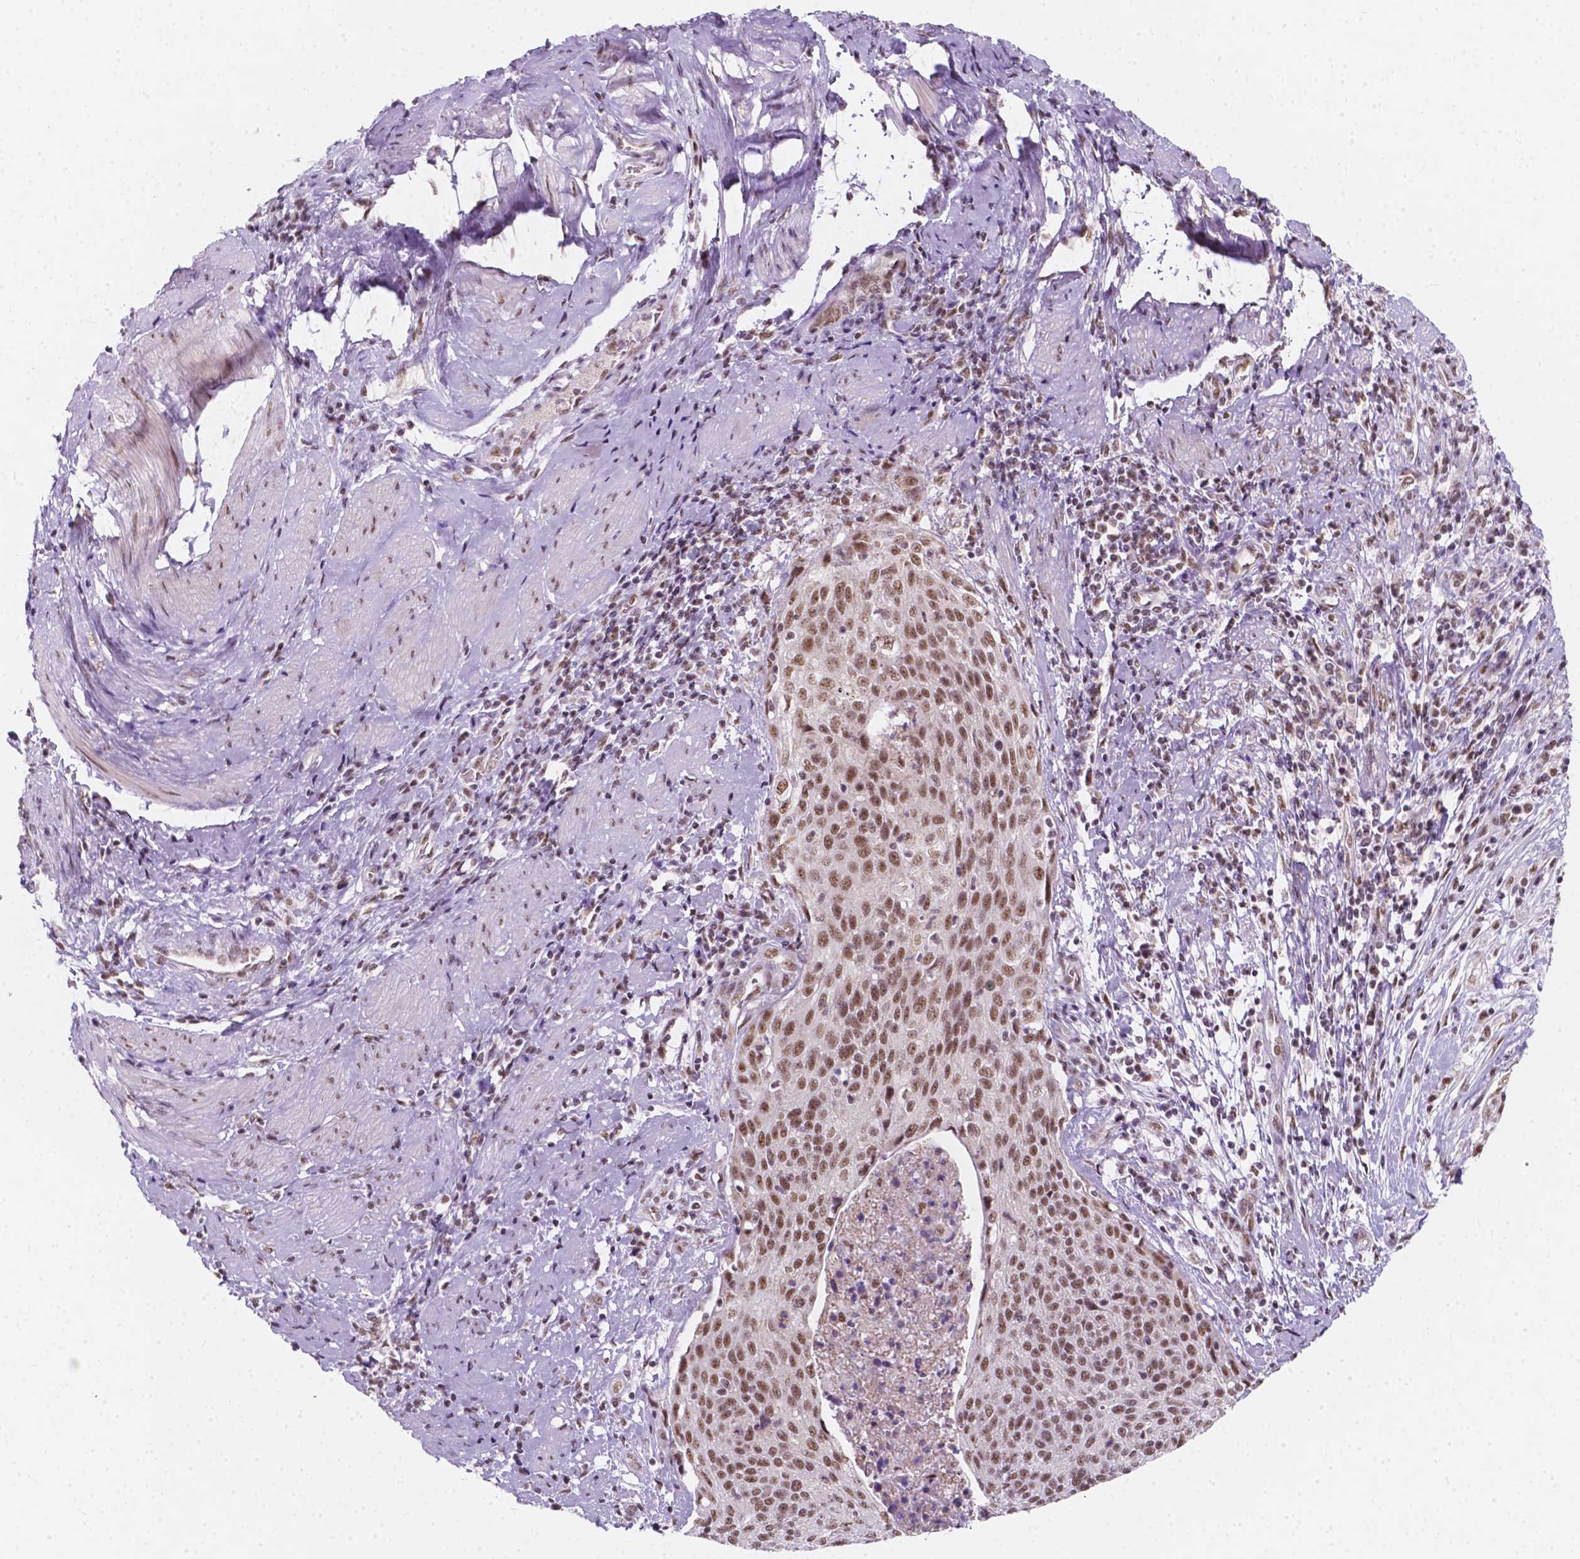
{"staining": {"intensity": "moderate", "quantity": ">75%", "location": "nuclear"}, "tissue": "cervical cancer", "cell_type": "Tumor cells", "image_type": "cancer", "snomed": [{"axis": "morphology", "description": "Squamous cell carcinoma, NOS"}, {"axis": "topography", "description": "Cervix"}], "caption": "This is an image of immunohistochemistry staining of cervical squamous cell carcinoma, which shows moderate positivity in the nuclear of tumor cells.", "gene": "BCAS2", "patient": {"sex": "female", "age": 31}}